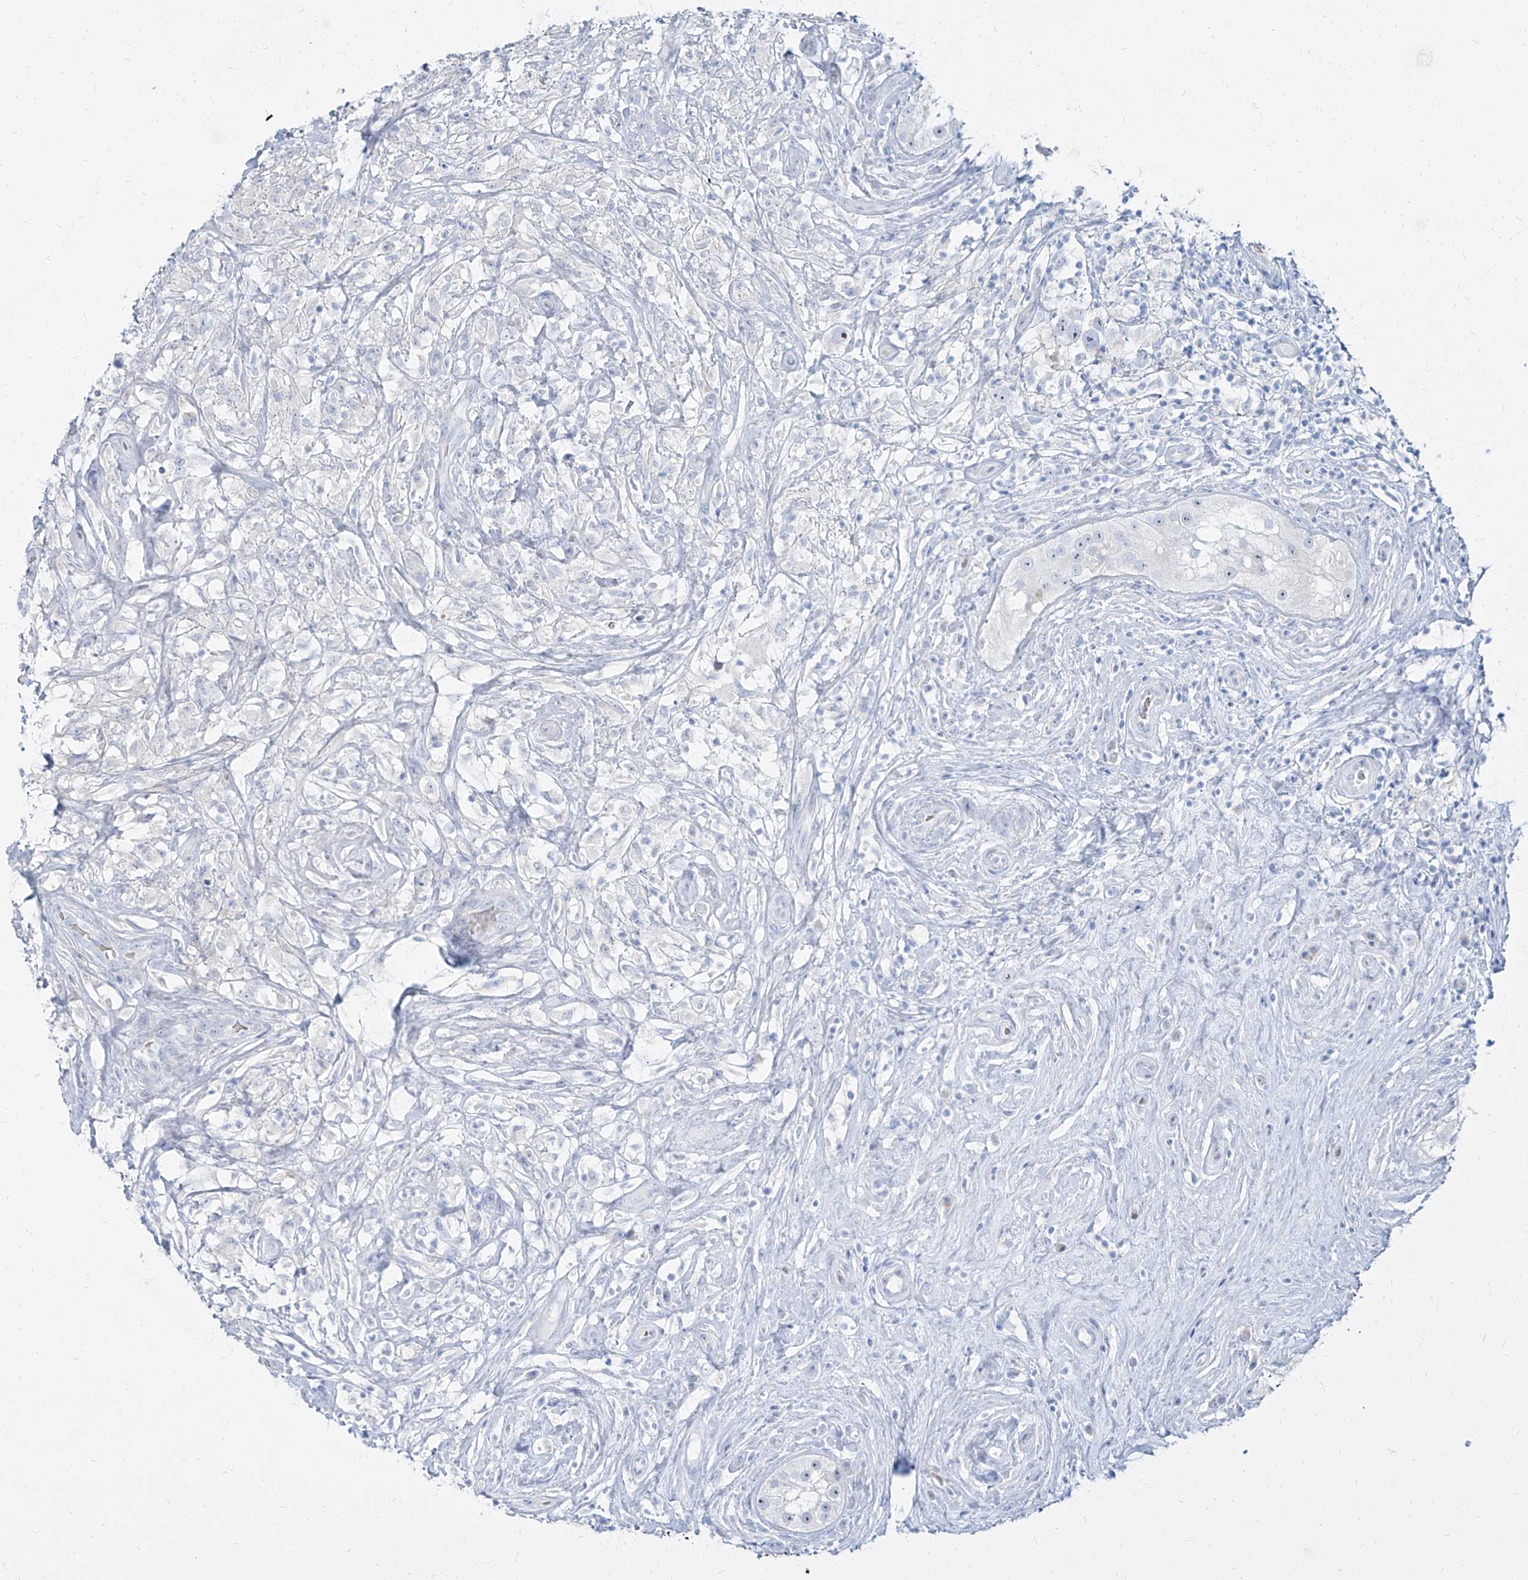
{"staining": {"intensity": "negative", "quantity": "none", "location": "none"}, "tissue": "testis cancer", "cell_type": "Tumor cells", "image_type": "cancer", "snomed": [{"axis": "morphology", "description": "Seminoma, NOS"}, {"axis": "topography", "description": "Testis"}], "caption": "Tumor cells are negative for brown protein staining in testis seminoma. (Stains: DAB IHC with hematoxylin counter stain, Microscopy: brightfield microscopy at high magnification).", "gene": "TXLNB", "patient": {"sex": "male", "age": 49}}